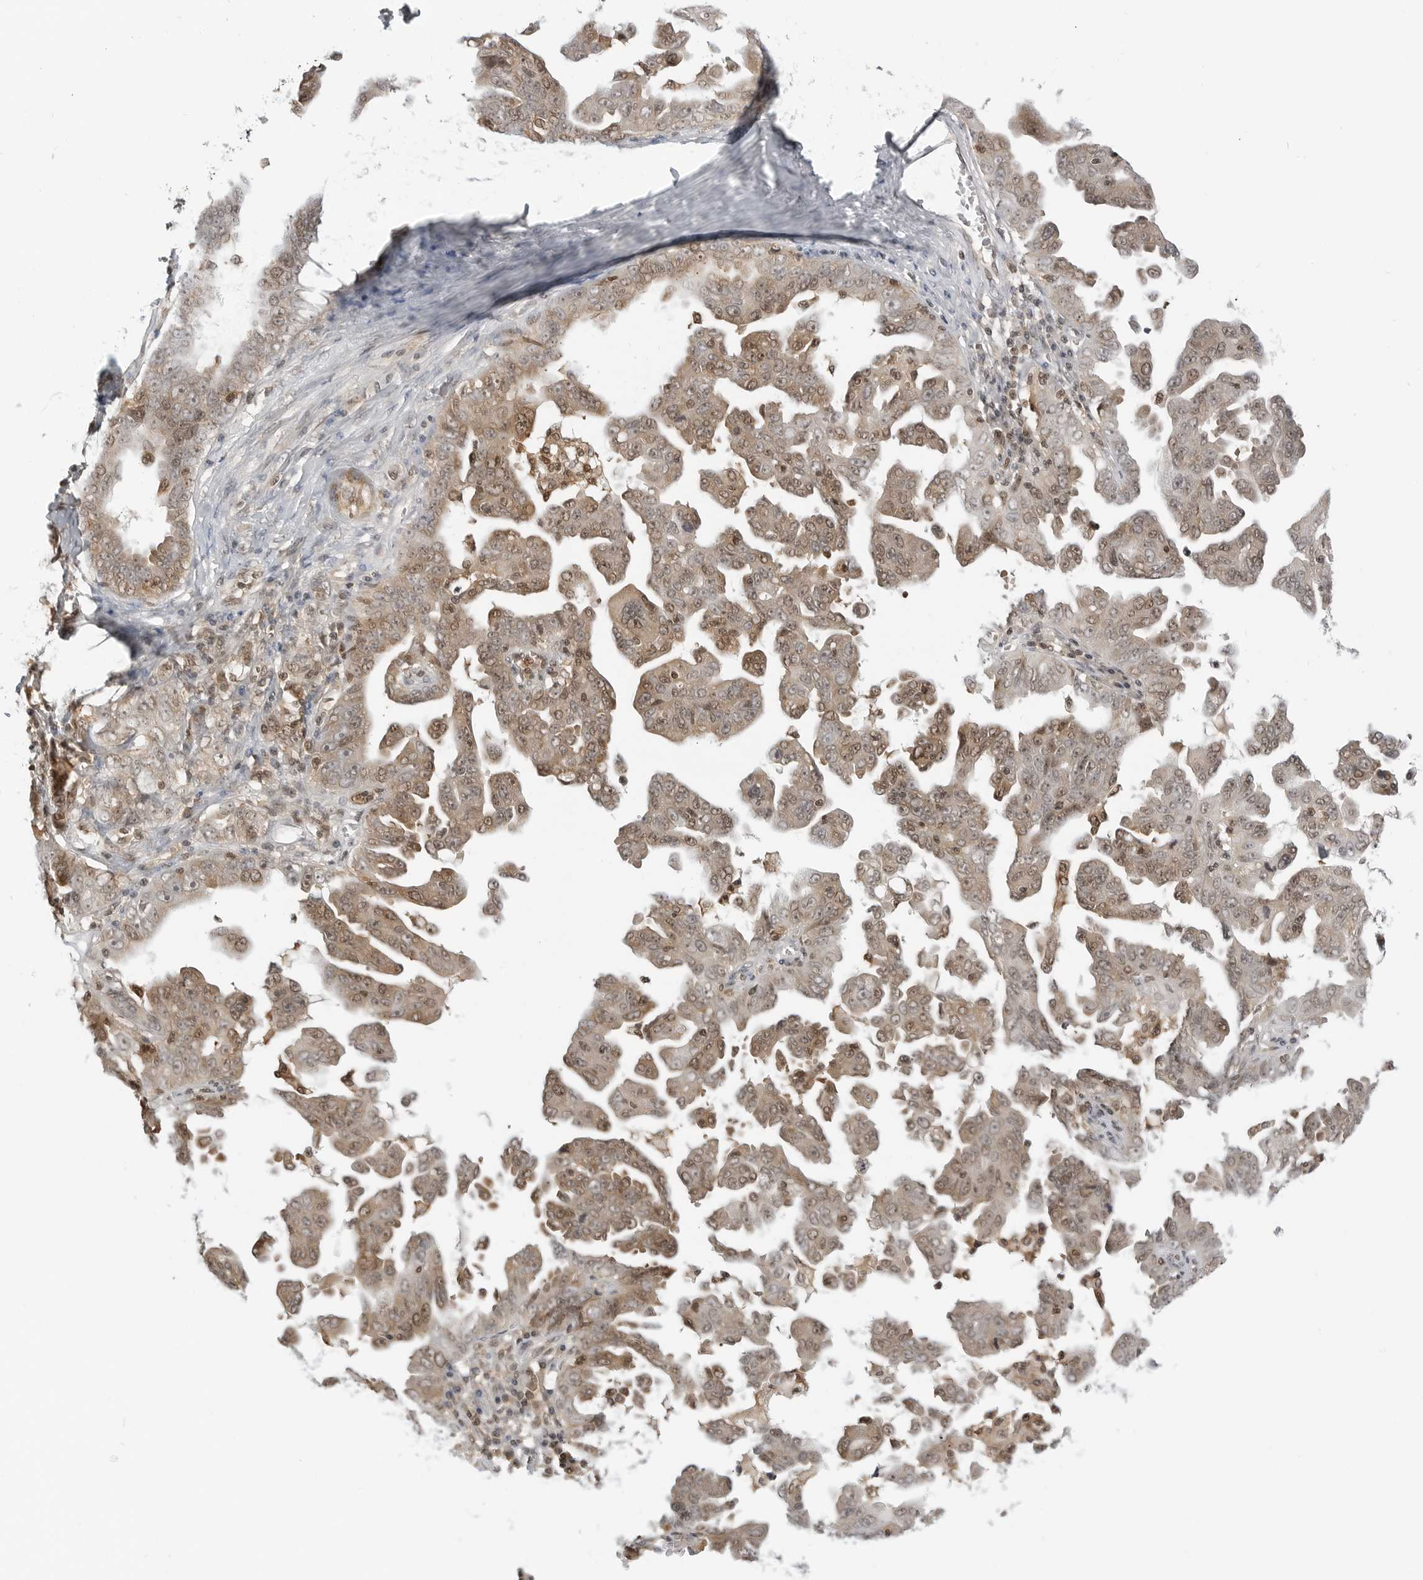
{"staining": {"intensity": "moderate", "quantity": ">75%", "location": "cytoplasmic/membranous,nuclear"}, "tissue": "ovarian cancer", "cell_type": "Tumor cells", "image_type": "cancer", "snomed": [{"axis": "morphology", "description": "Carcinoma, endometroid"}, {"axis": "topography", "description": "Ovary"}], "caption": "This image shows IHC staining of ovarian endometroid carcinoma, with medium moderate cytoplasmic/membranous and nuclear expression in about >75% of tumor cells.", "gene": "C8orf33", "patient": {"sex": "female", "age": 62}}